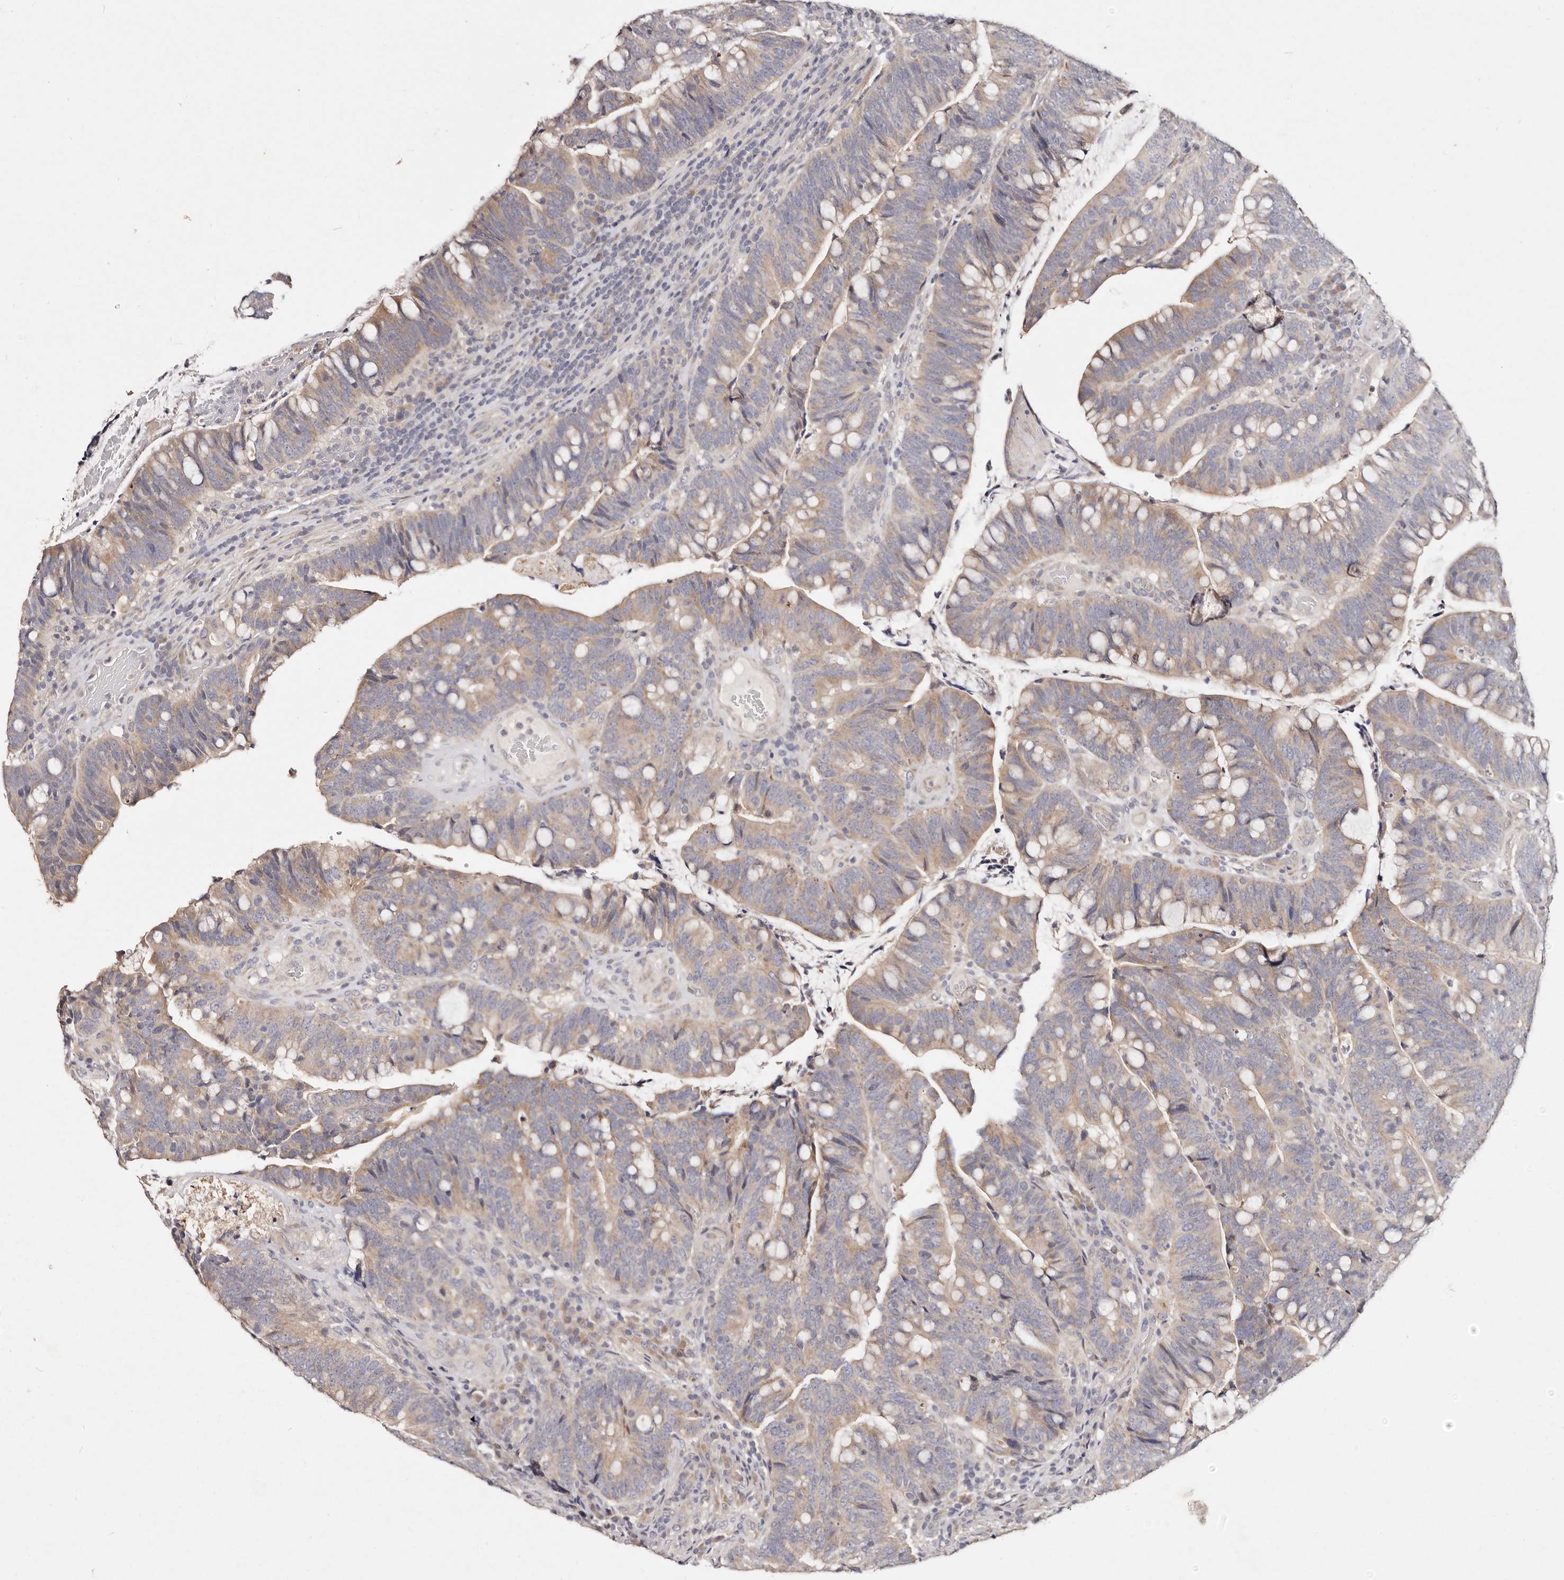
{"staining": {"intensity": "weak", "quantity": ">75%", "location": "cytoplasmic/membranous"}, "tissue": "colorectal cancer", "cell_type": "Tumor cells", "image_type": "cancer", "snomed": [{"axis": "morphology", "description": "Adenocarcinoma, NOS"}, {"axis": "topography", "description": "Colon"}], "caption": "Immunohistochemistry (IHC) image of human colorectal adenocarcinoma stained for a protein (brown), which displays low levels of weak cytoplasmic/membranous positivity in approximately >75% of tumor cells.", "gene": "VIPAS39", "patient": {"sex": "female", "age": 66}}